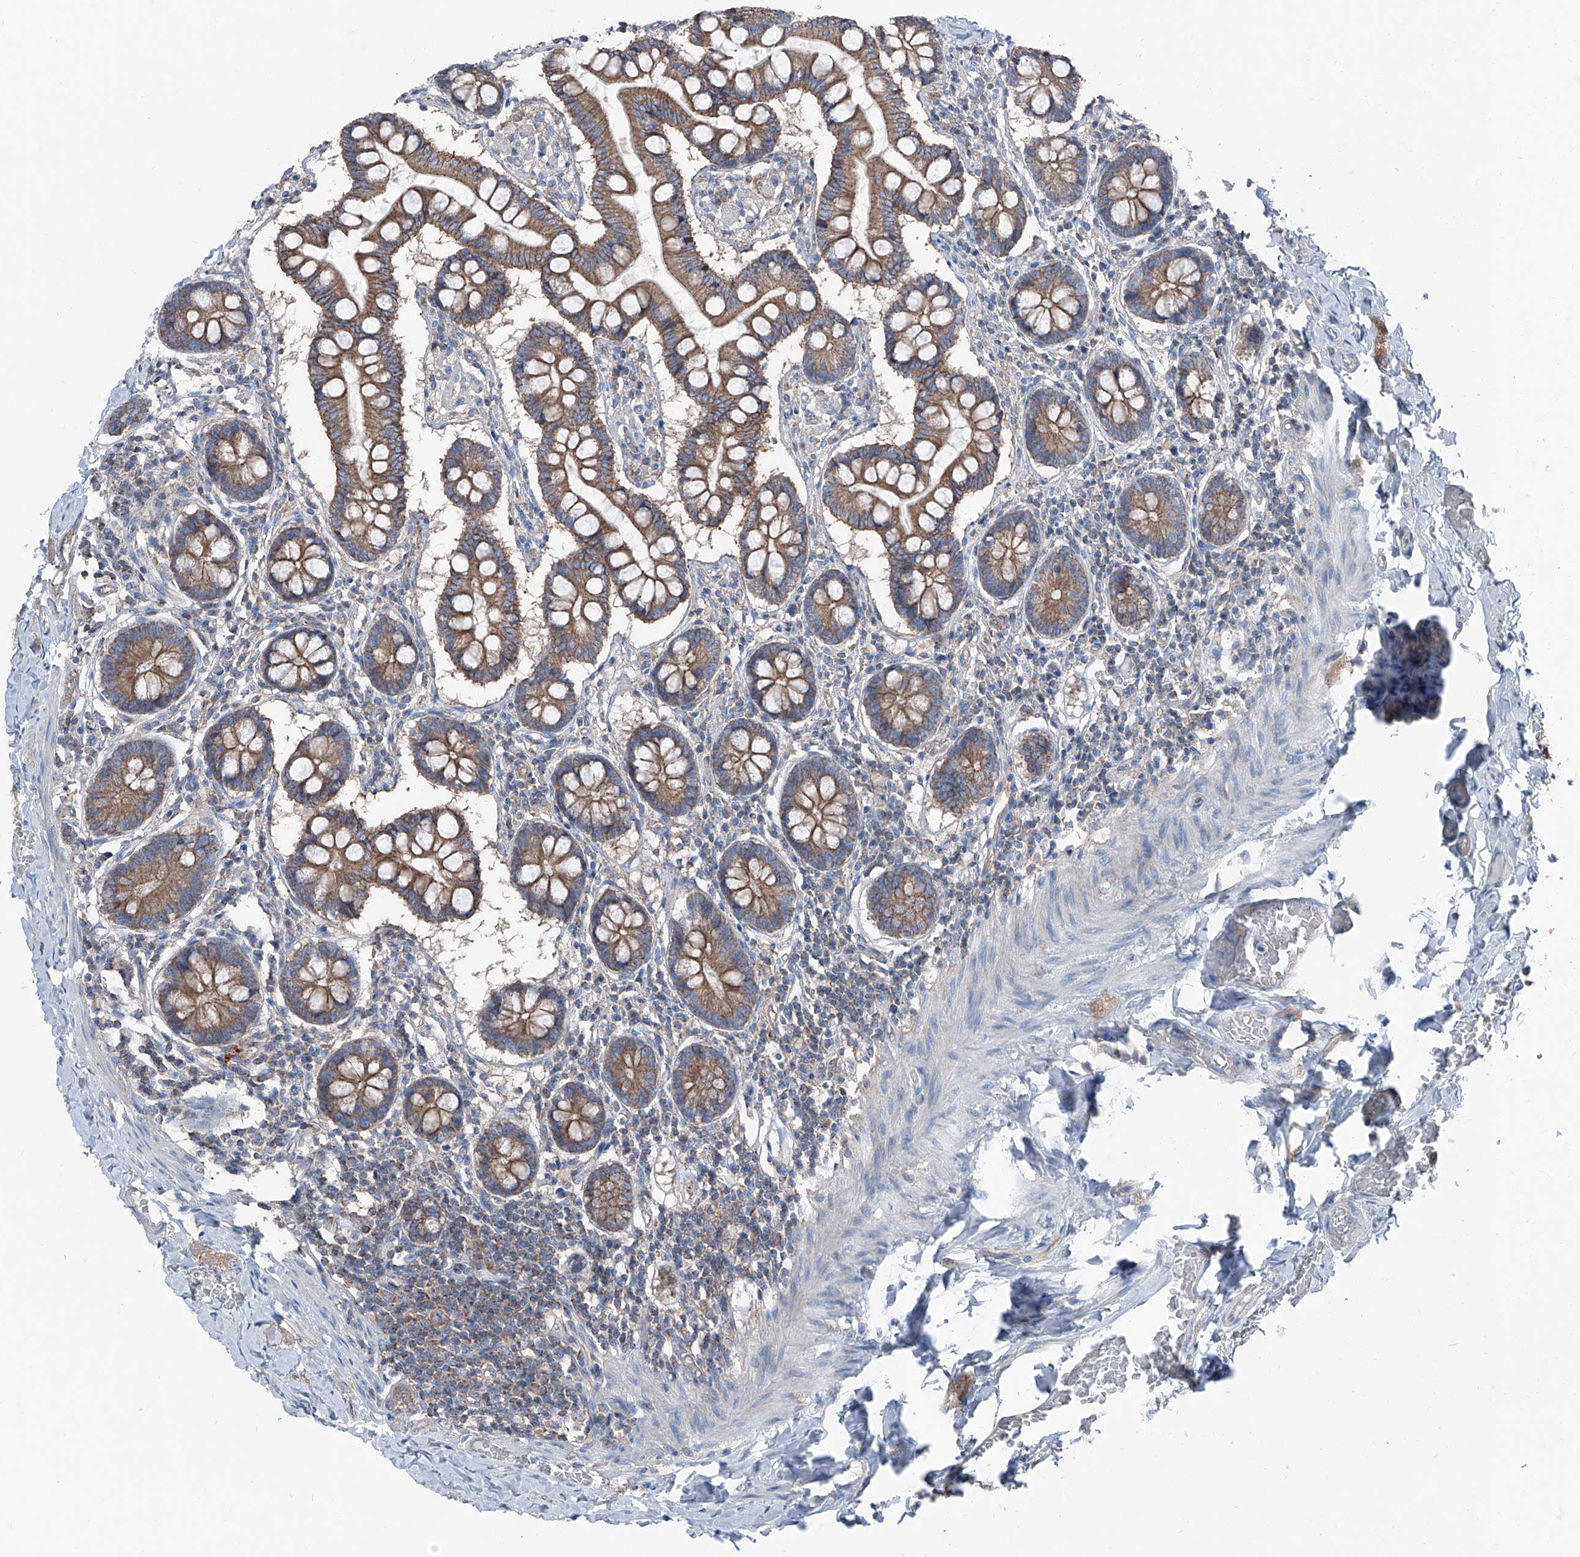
{"staining": {"intensity": "moderate", "quantity": ">75%", "location": "cytoplasmic/membranous"}, "tissue": "small intestine", "cell_type": "Glandular cells", "image_type": "normal", "snomed": [{"axis": "morphology", "description": "Normal tissue, NOS"}, {"axis": "topography", "description": "Small intestine"}], "caption": "An IHC photomicrograph of unremarkable tissue is shown. Protein staining in brown shows moderate cytoplasmic/membranous positivity in small intestine within glandular cells. The protein is shown in brown color, while the nuclei are stained blue.", "gene": "GPR142", "patient": {"sex": "male", "age": 41}}